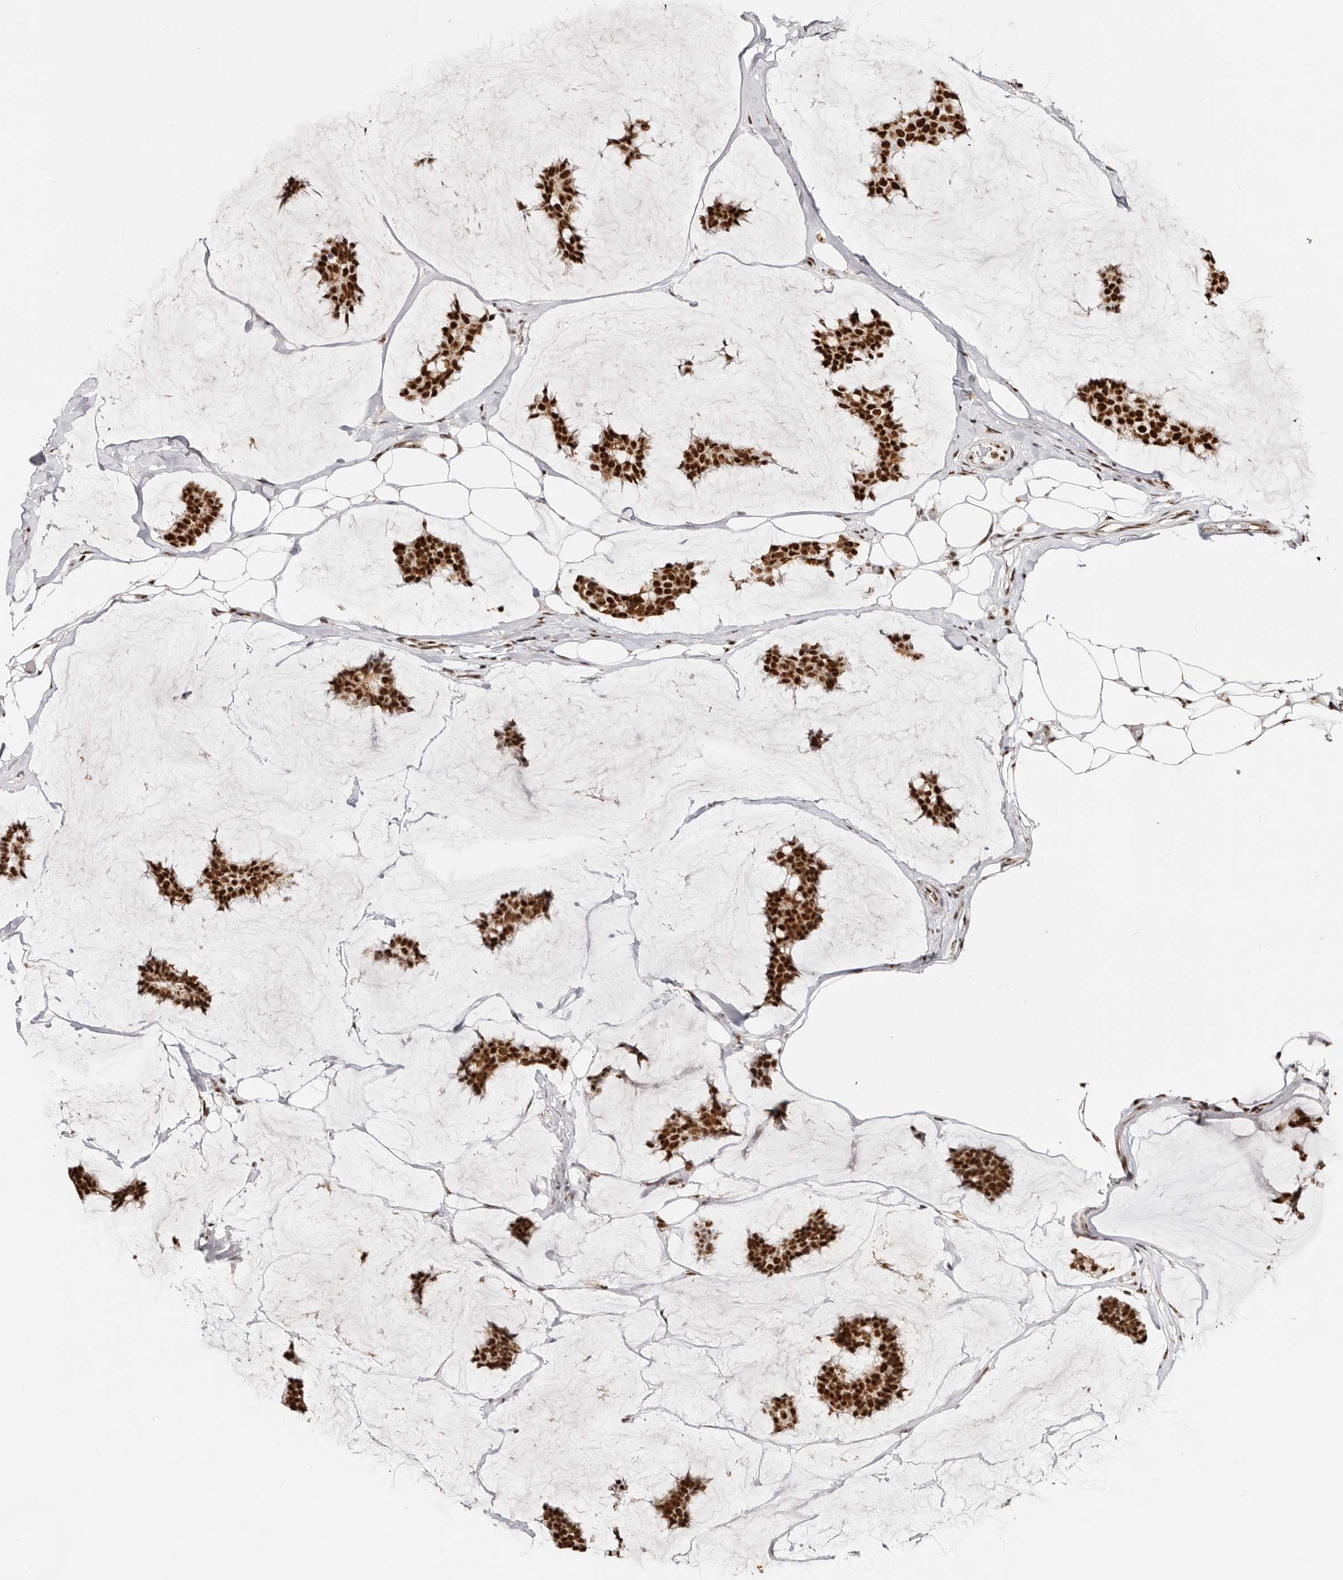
{"staining": {"intensity": "strong", "quantity": ">75%", "location": "cytoplasmic/membranous,nuclear"}, "tissue": "breast cancer", "cell_type": "Tumor cells", "image_type": "cancer", "snomed": [{"axis": "morphology", "description": "Duct carcinoma"}, {"axis": "topography", "description": "Breast"}], "caption": "Brown immunohistochemical staining in human breast cancer (intraductal carcinoma) reveals strong cytoplasmic/membranous and nuclear positivity in approximately >75% of tumor cells. (IHC, brightfield microscopy, high magnification).", "gene": "IQGAP3", "patient": {"sex": "female", "age": 93}}